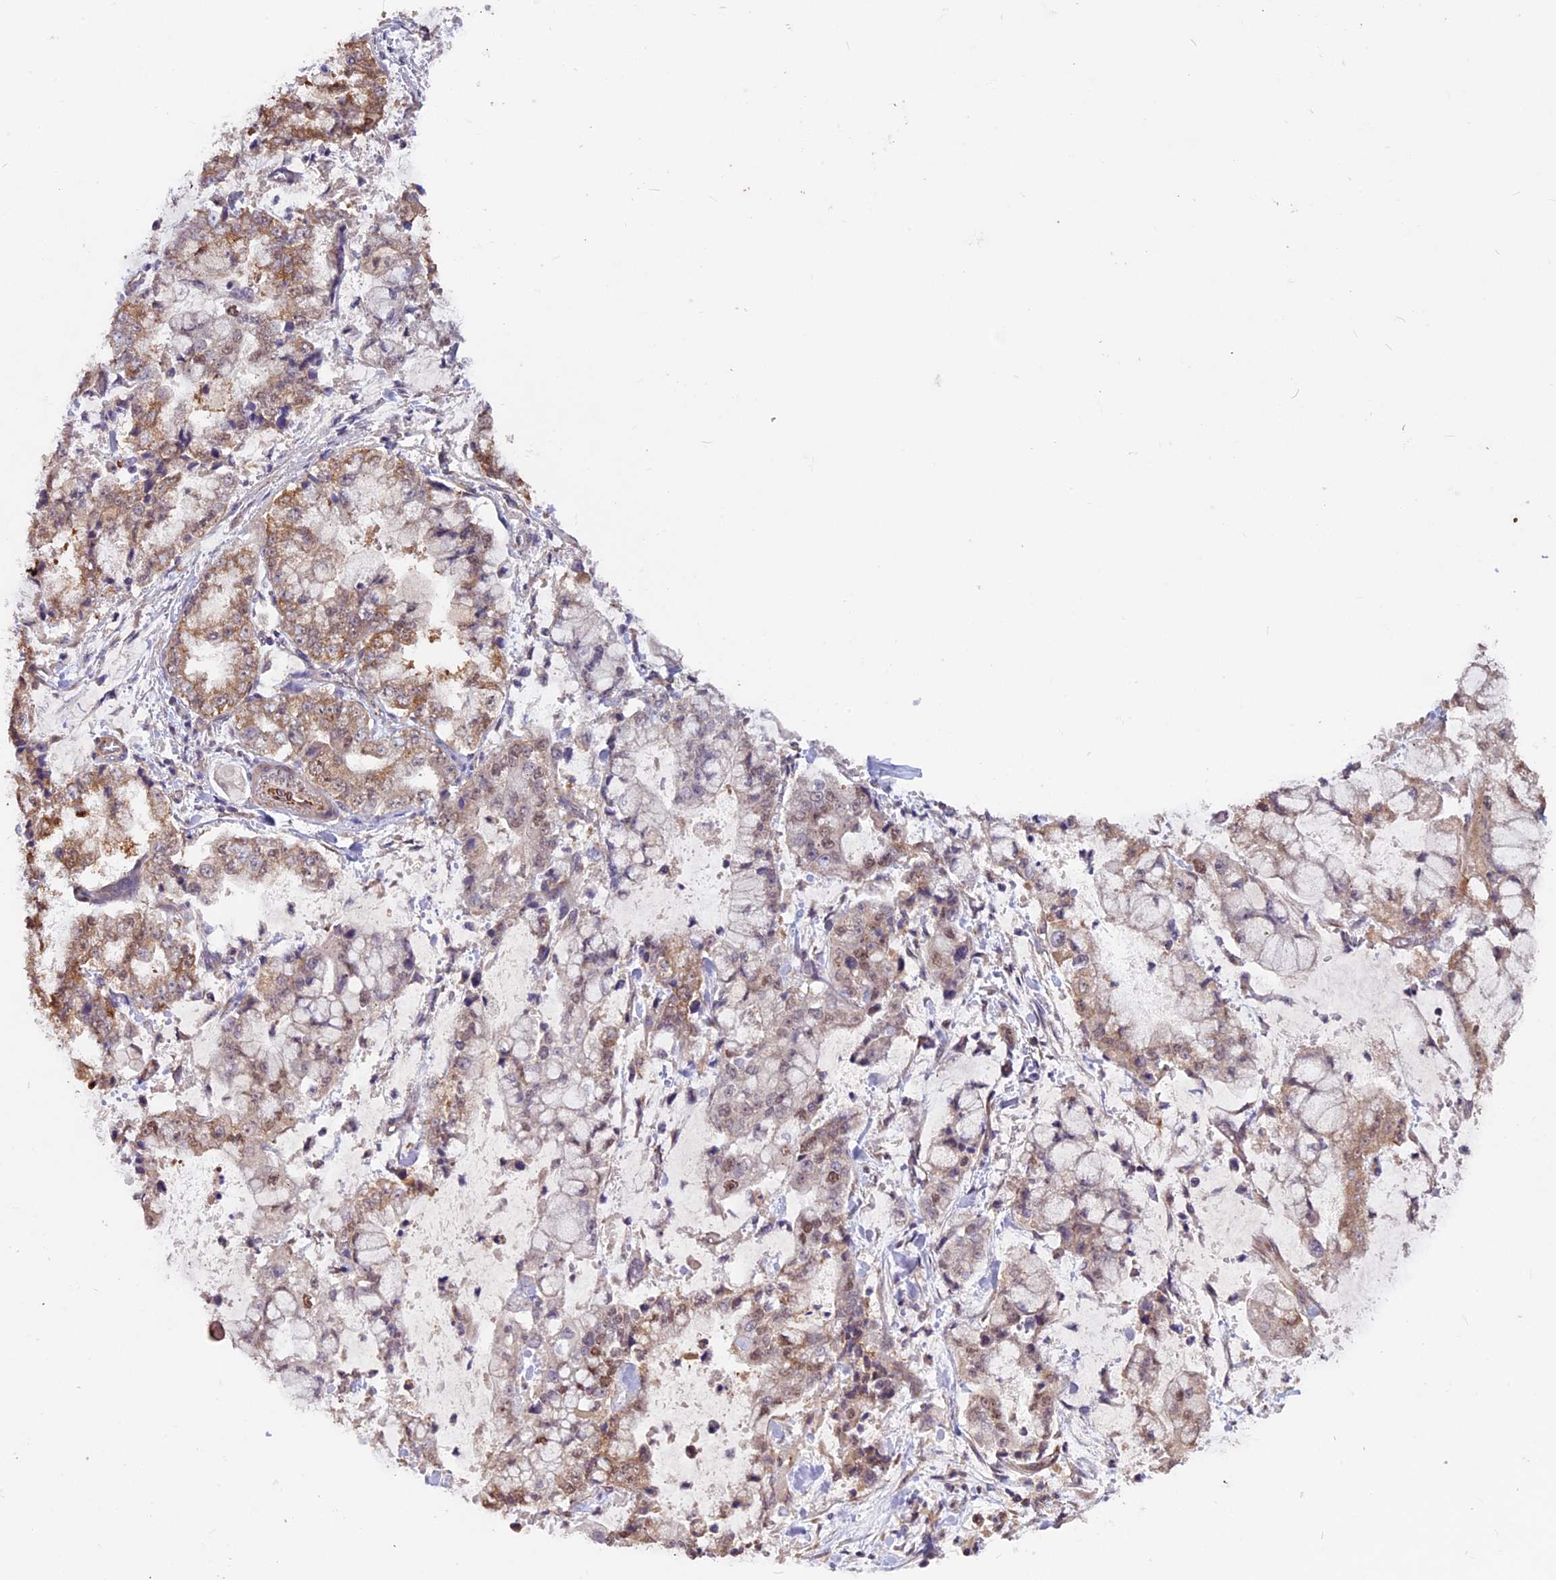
{"staining": {"intensity": "moderate", "quantity": "25%-75%", "location": "cytoplasmic/membranous"}, "tissue": "stomach cancer", "cell_type": "Tumor cells", "image_type": "cancer", "snomed": [{"axis": "morphology", "description": "Adenocarcinoma, NOS"}, {"axis": "topography", "description": "Stomach"}], "caption": "Protein analysis of stomach cancer (adenocarcinoma) tissue exhibits moderate cytoplasmic/membranous positivity in about 25%-75% of tumor cells.", "gene": "C3orf70", "patient": {"sex": "male", "age": 76}}